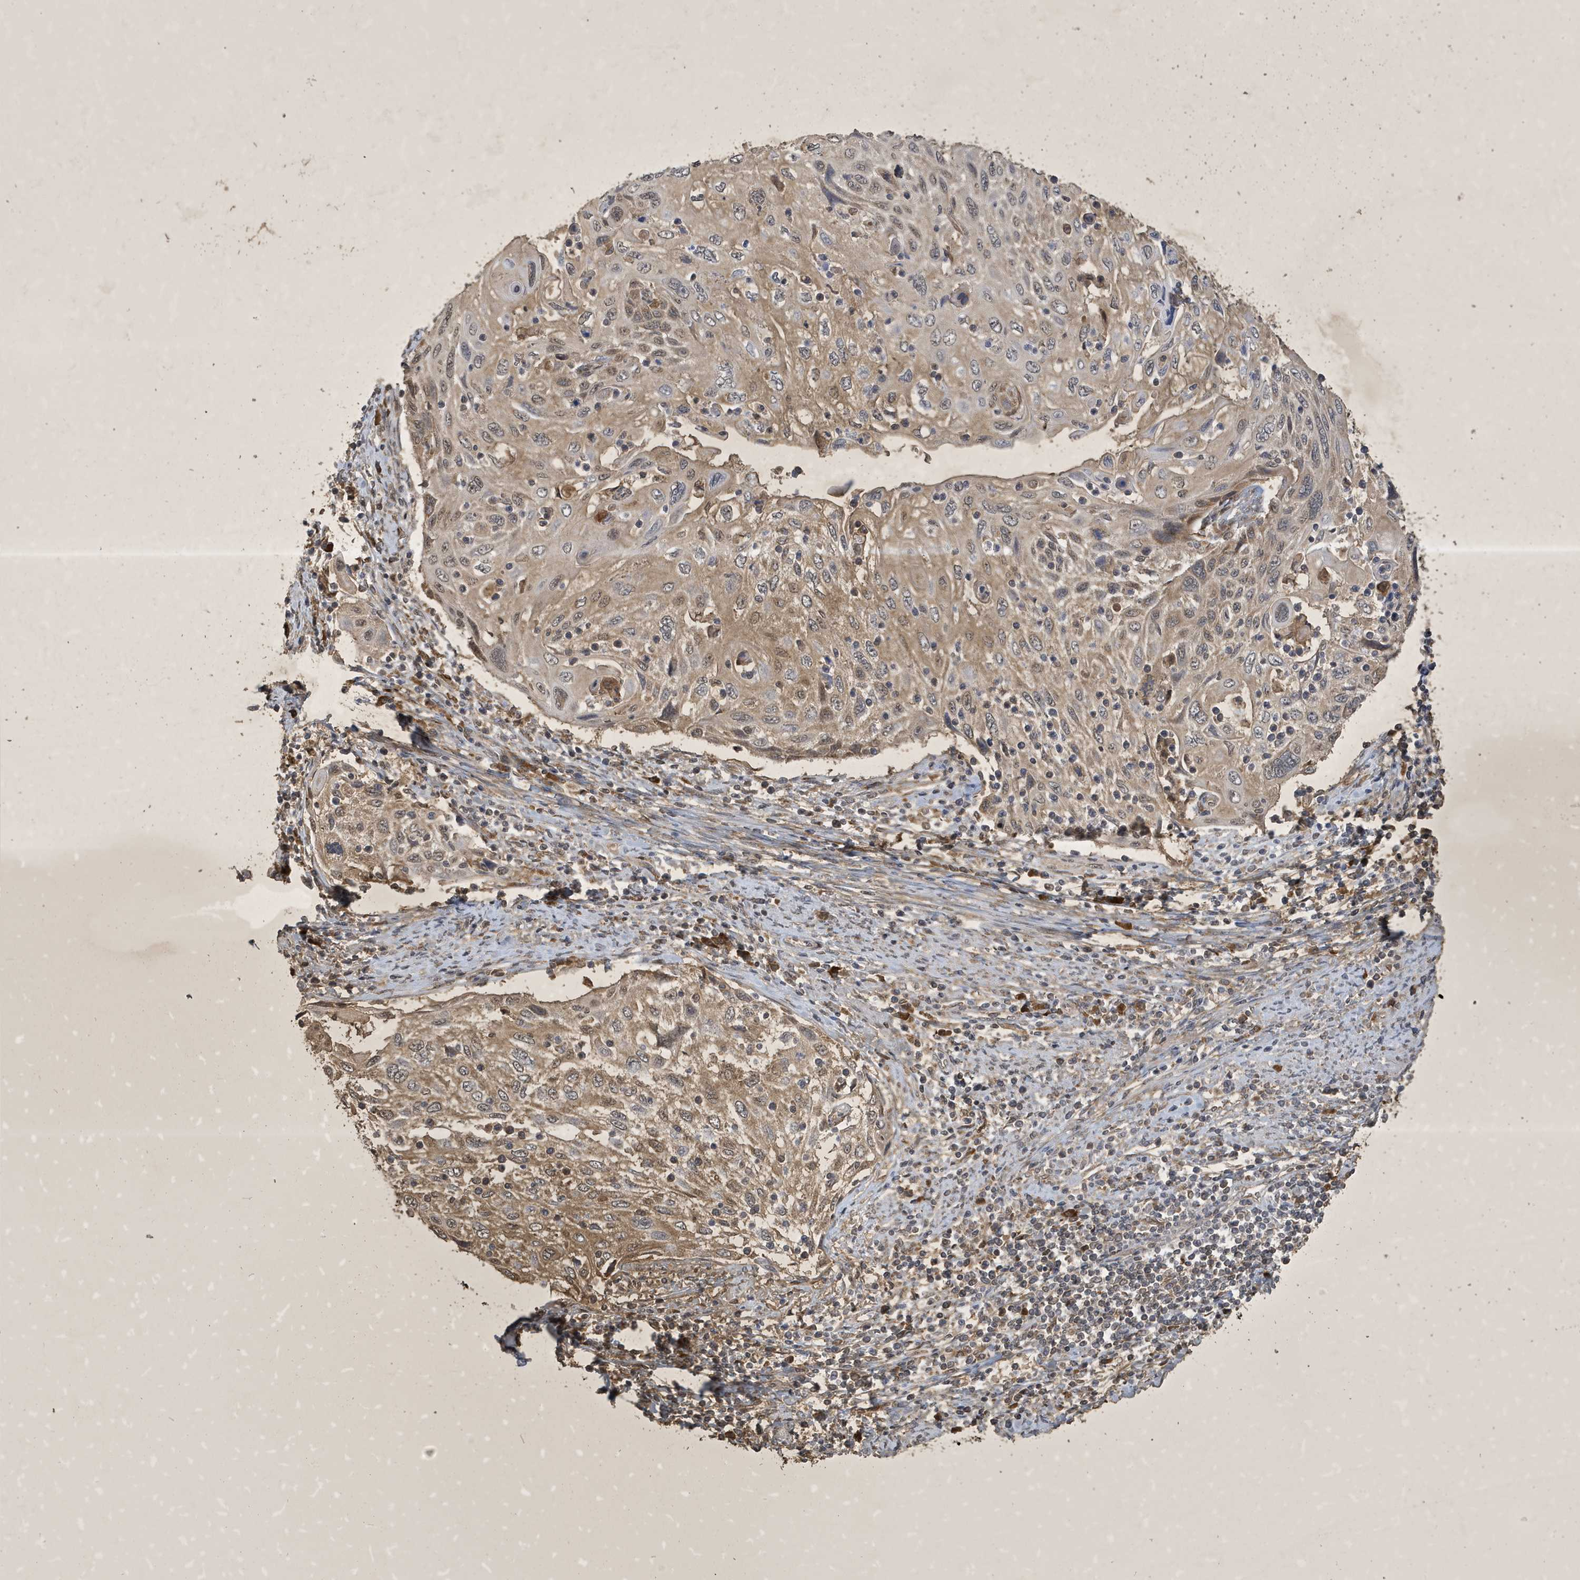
{"staining": {"intensity": "weak", "quantity": ">75%", "location": "cytoplasmic/membranous,nuclear"}, "tissue": "cervical cancer", "cell_type": "Tumor cells", "image_type": "cancer", "snomed": [{"axis": "morphology", "description": "Squamous cell carcinoma, NOS"}, {"axis": "topography", "description": "Cervix"}], "caption": "Immunohistochemical staining of human cervical cancer reveals low levels of weak cytoplasmic/membranous and nuclear expression in approximately >75% of tumor cells.", "gene": "STX10", "patient": {"sex": "female", "age": 70}}